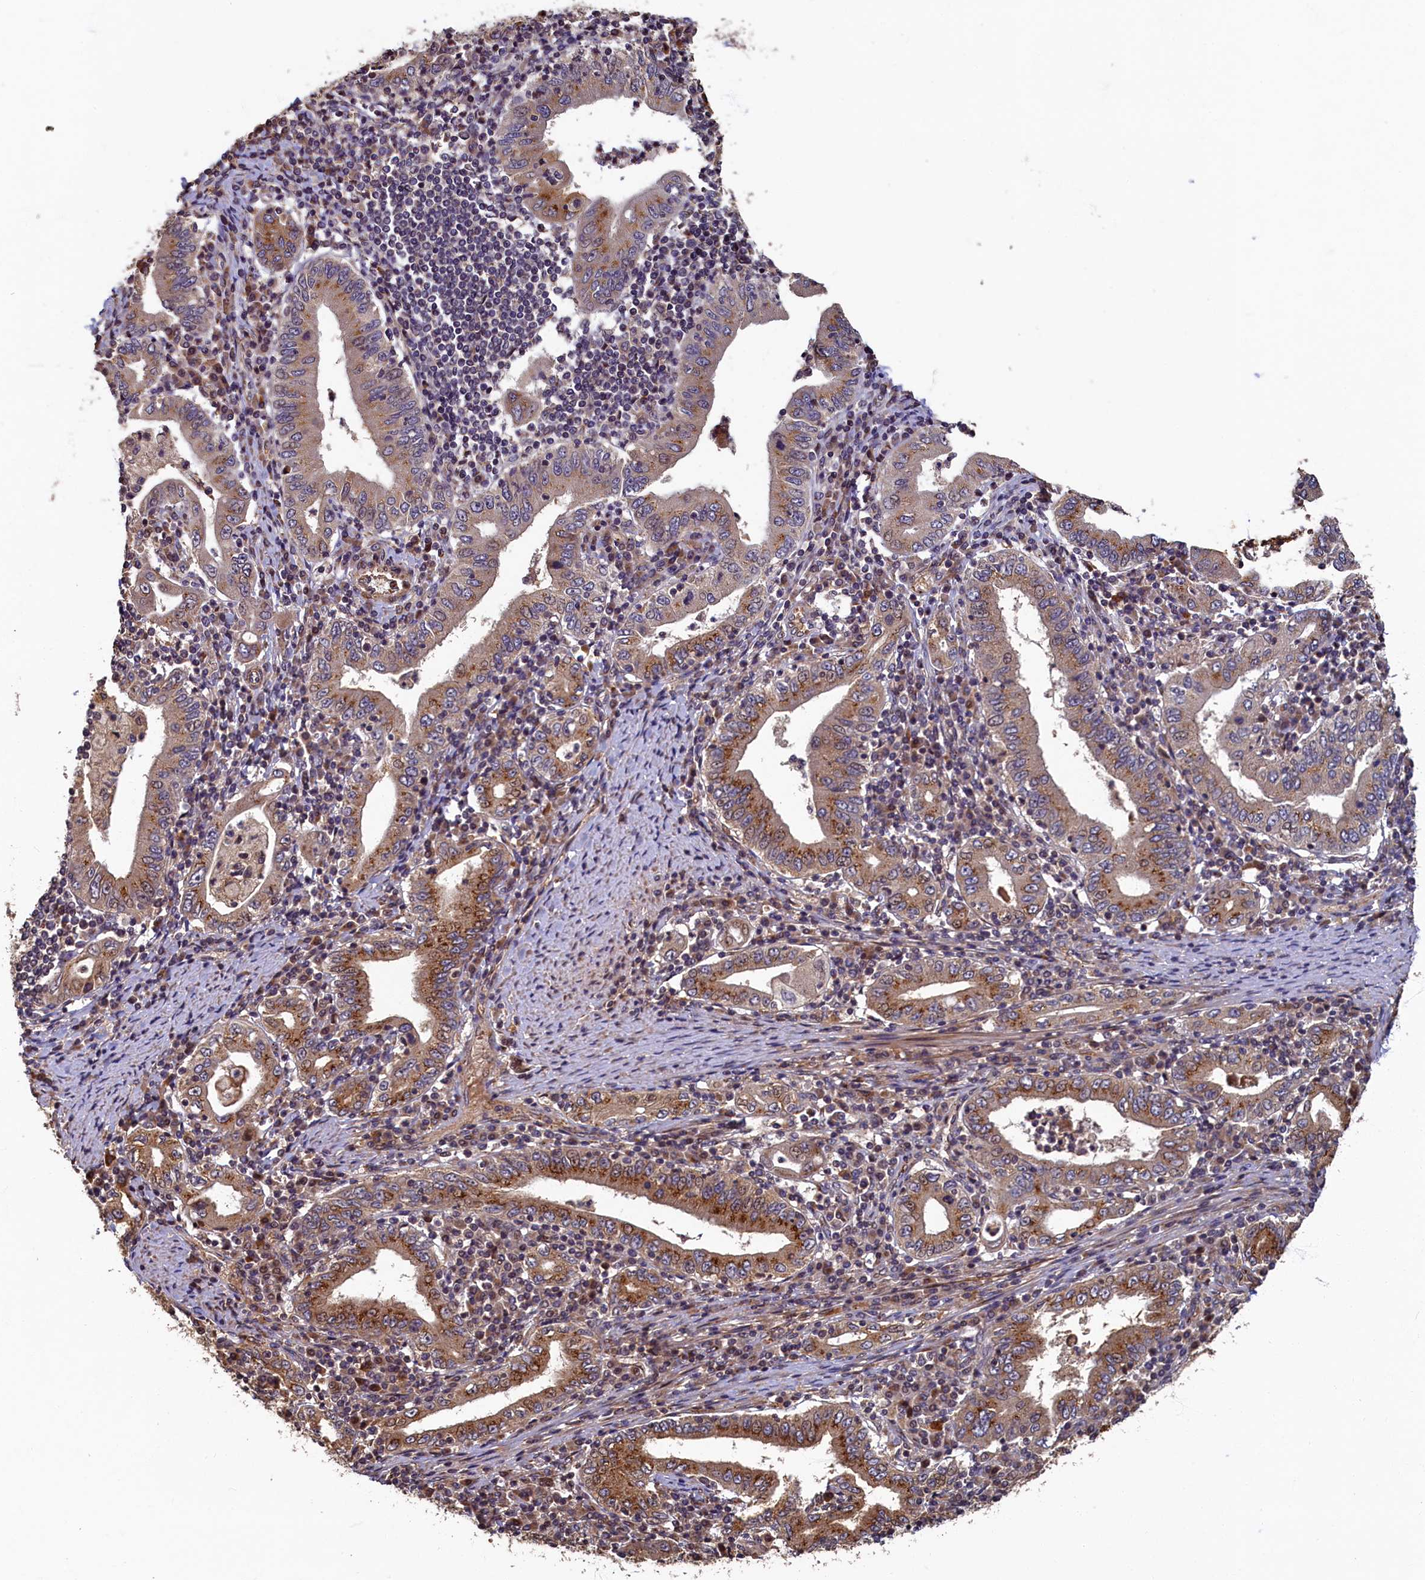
{"staining": {"intensity": "strong", "quantity": "25%-75%", "location": "cytoplasmic/membranous"}, "tissue": "stomach cancer", "cell_type": "Tumor cells", "image_type": "cancer", "snomed": [{"axis": "morphology", "description": "Normal tissue, NOS"}, {"axis": "morphology", "description": "Adenocarcinoma, NOS"}, {"axis": "topography", "description": "Esophagus"}, {"axis": "topography", "description": "Stomach, upper"}, {"axis": "topography", "description": "Peripheral nerve tissue"}], "caption": "There is high levels of strong cytoplasmic/membranous positivity in tumor cells of stomach cancer (adenocarcinoma), as demonstrated by immunohistochemical staining (brown color).", "gene": "TMEM181", "patient": {"sex": "male", "age": 62}}